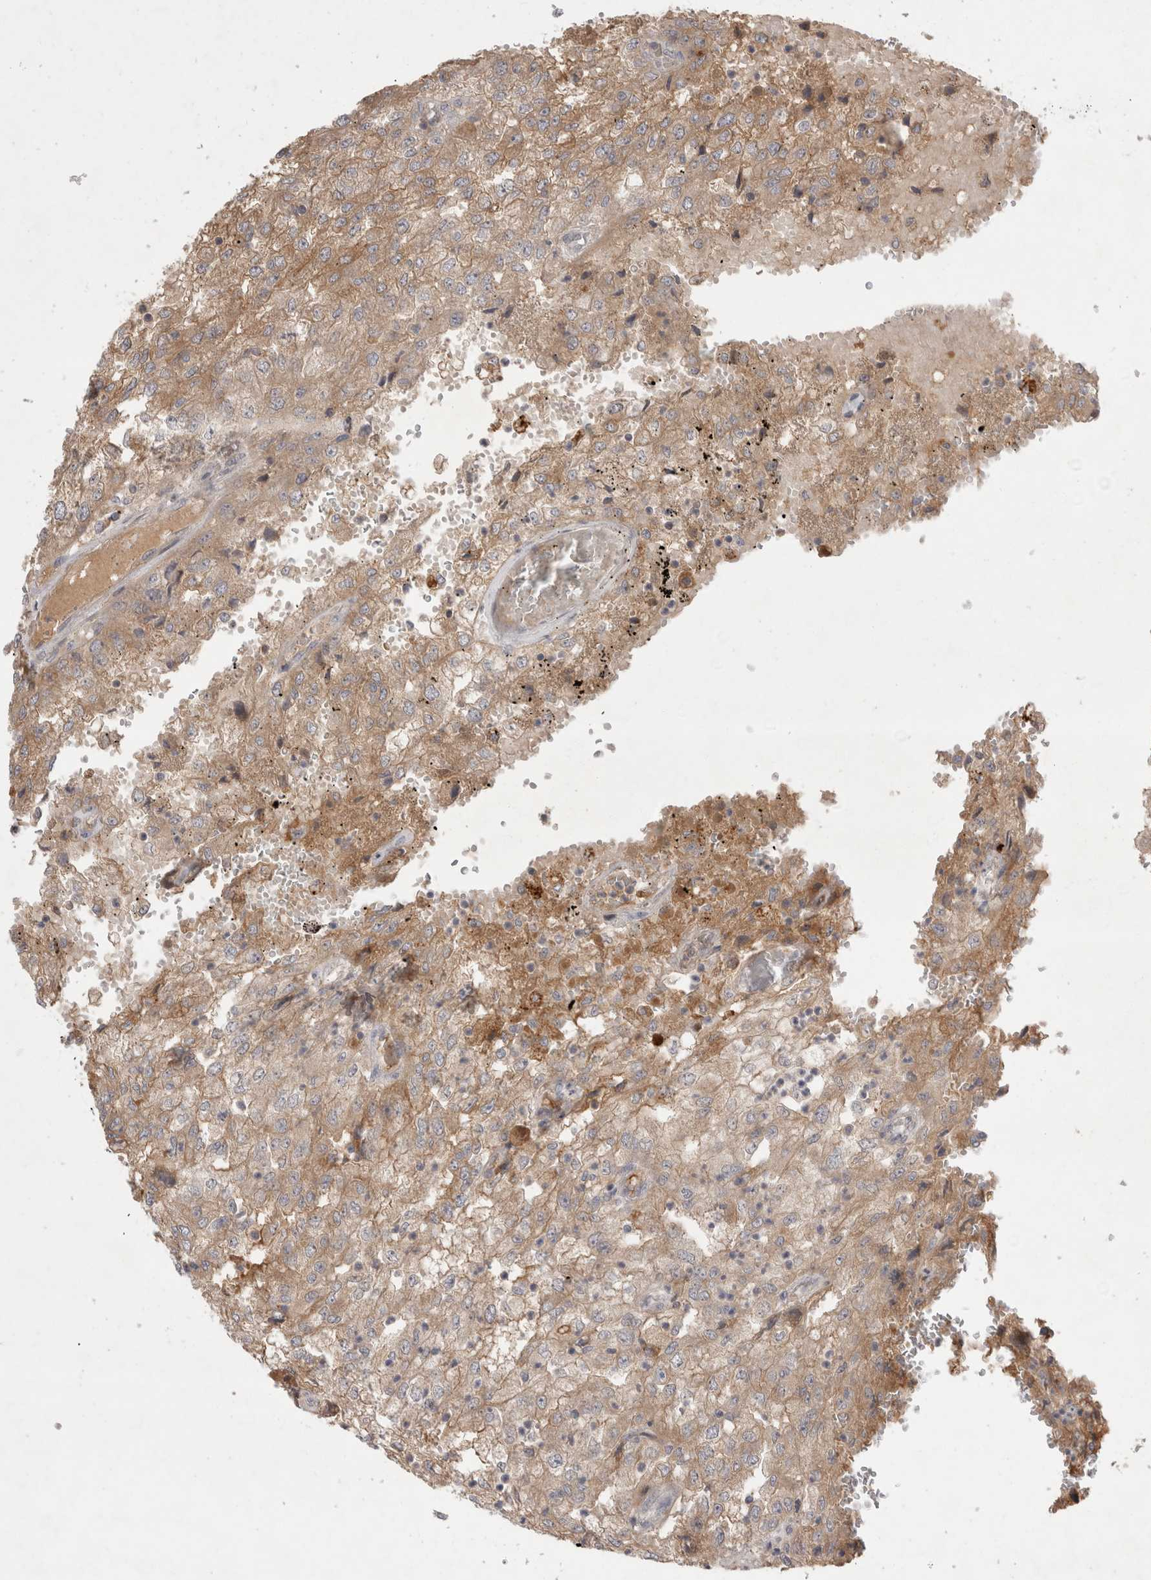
{"staining": {"intensity": "weak", "quantity": ">75%", "location": "cytoplasmic/membranous"}, "tissue": "renal cancer", "cell_type": "Tumor cells", "image_type": "cancer", "snomed": [{"axis": "morphology", "description": "Adenocarcinoma, NOS"}, {"axis": "topography", "description": "Kidney"}], "caption": "Immunohistochemical staining of renal cancer reveals weak cytoplasmic/membranous protein expression in approximately >75% of tumor cells. The staining was performed using DAB (3,3'-diaminobenzidine), with brown indicating positive protein expression. Nuclei are stained blue with hematoxylin.", "gene": "PLEKHM1", "patient": {"sex": "female", "age": 54}}